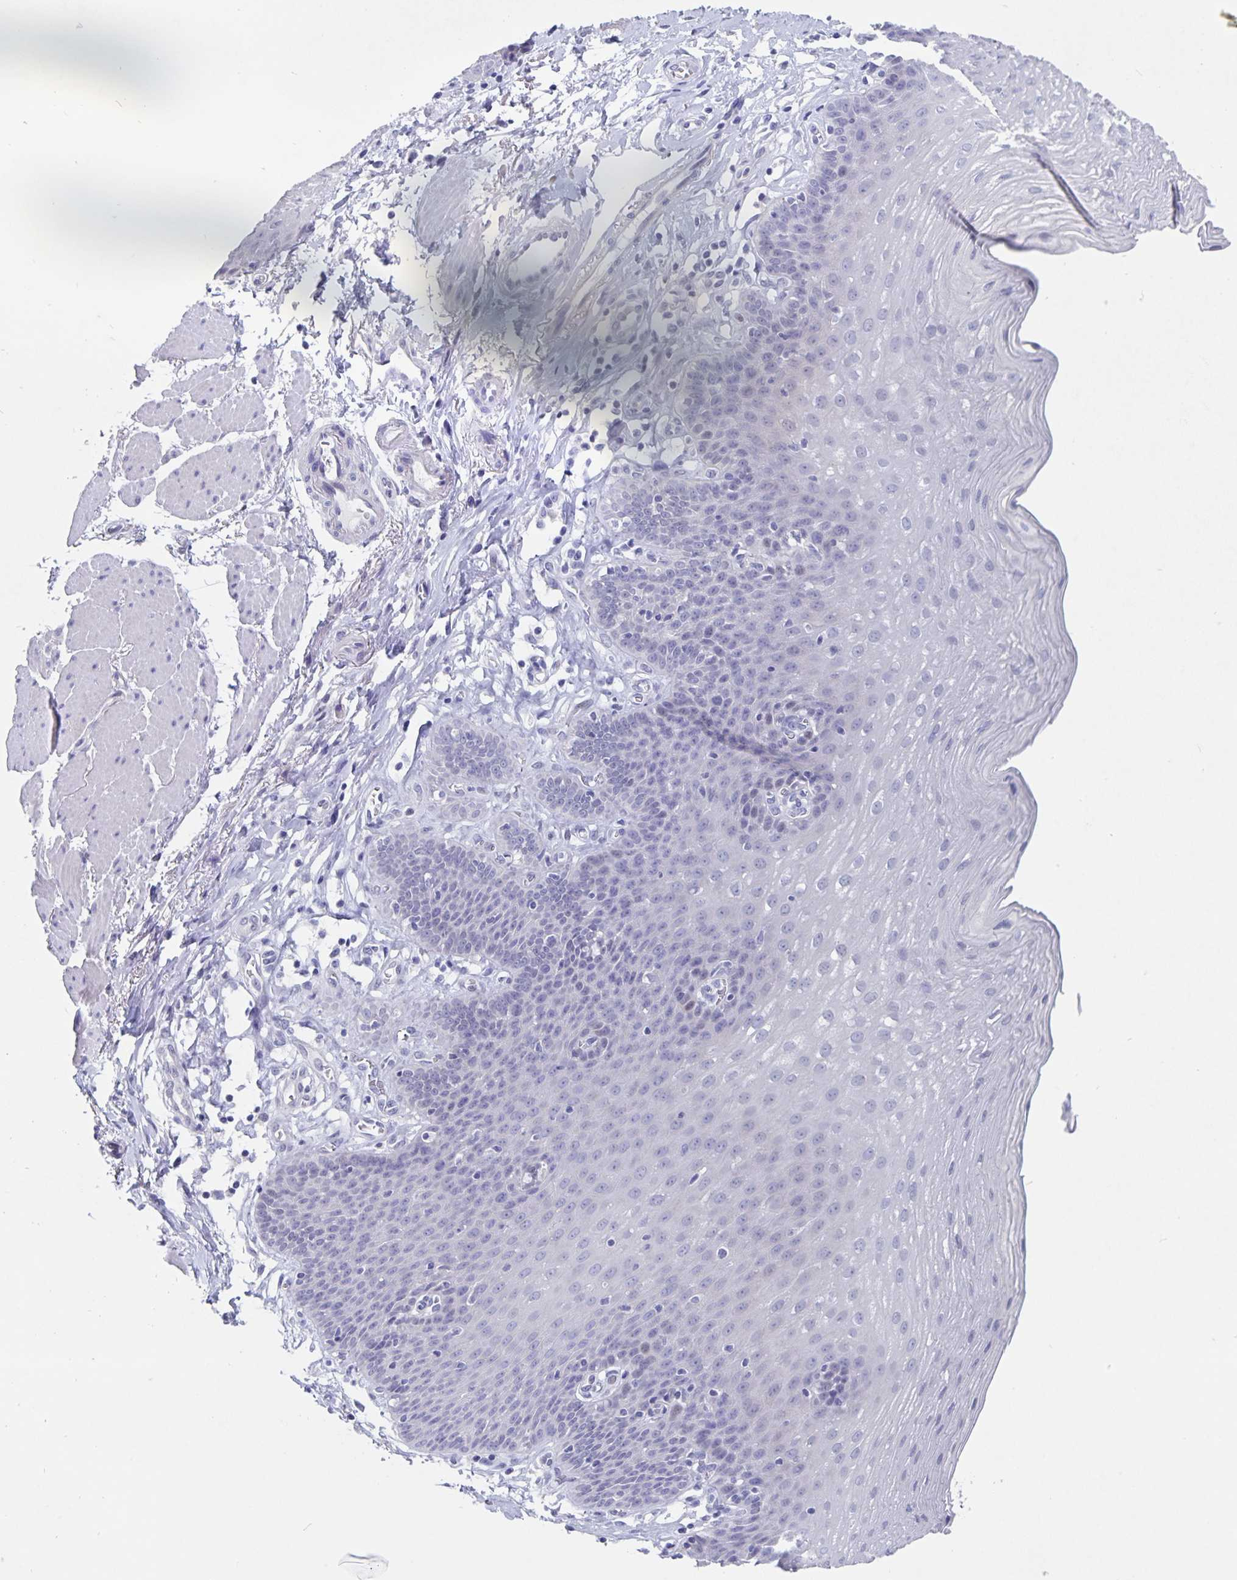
{"staining": {"intensity": "negative", "quantity": "none", "location": "none"}, "tissue": "esophagus", "cell_type": "Squamous epithelial cells", "image_type": "normal", "snomed": [{"axis": "morphology", "description": "Normal tissue, NOS"}, {"axis": "topography", "description": "Esophagus"}], "caption": "High power microscopy histopathology image of an immunohistochemistry photomicrograph of benign esophagus, revealing no significant staining in squamous epithelial cells. The staining is performed using DAB brown chromogen with nuclei counter-stained in using hematoxylin.", "gene": "SMOC1", "patient": {"sex": "female", "age": 81}}